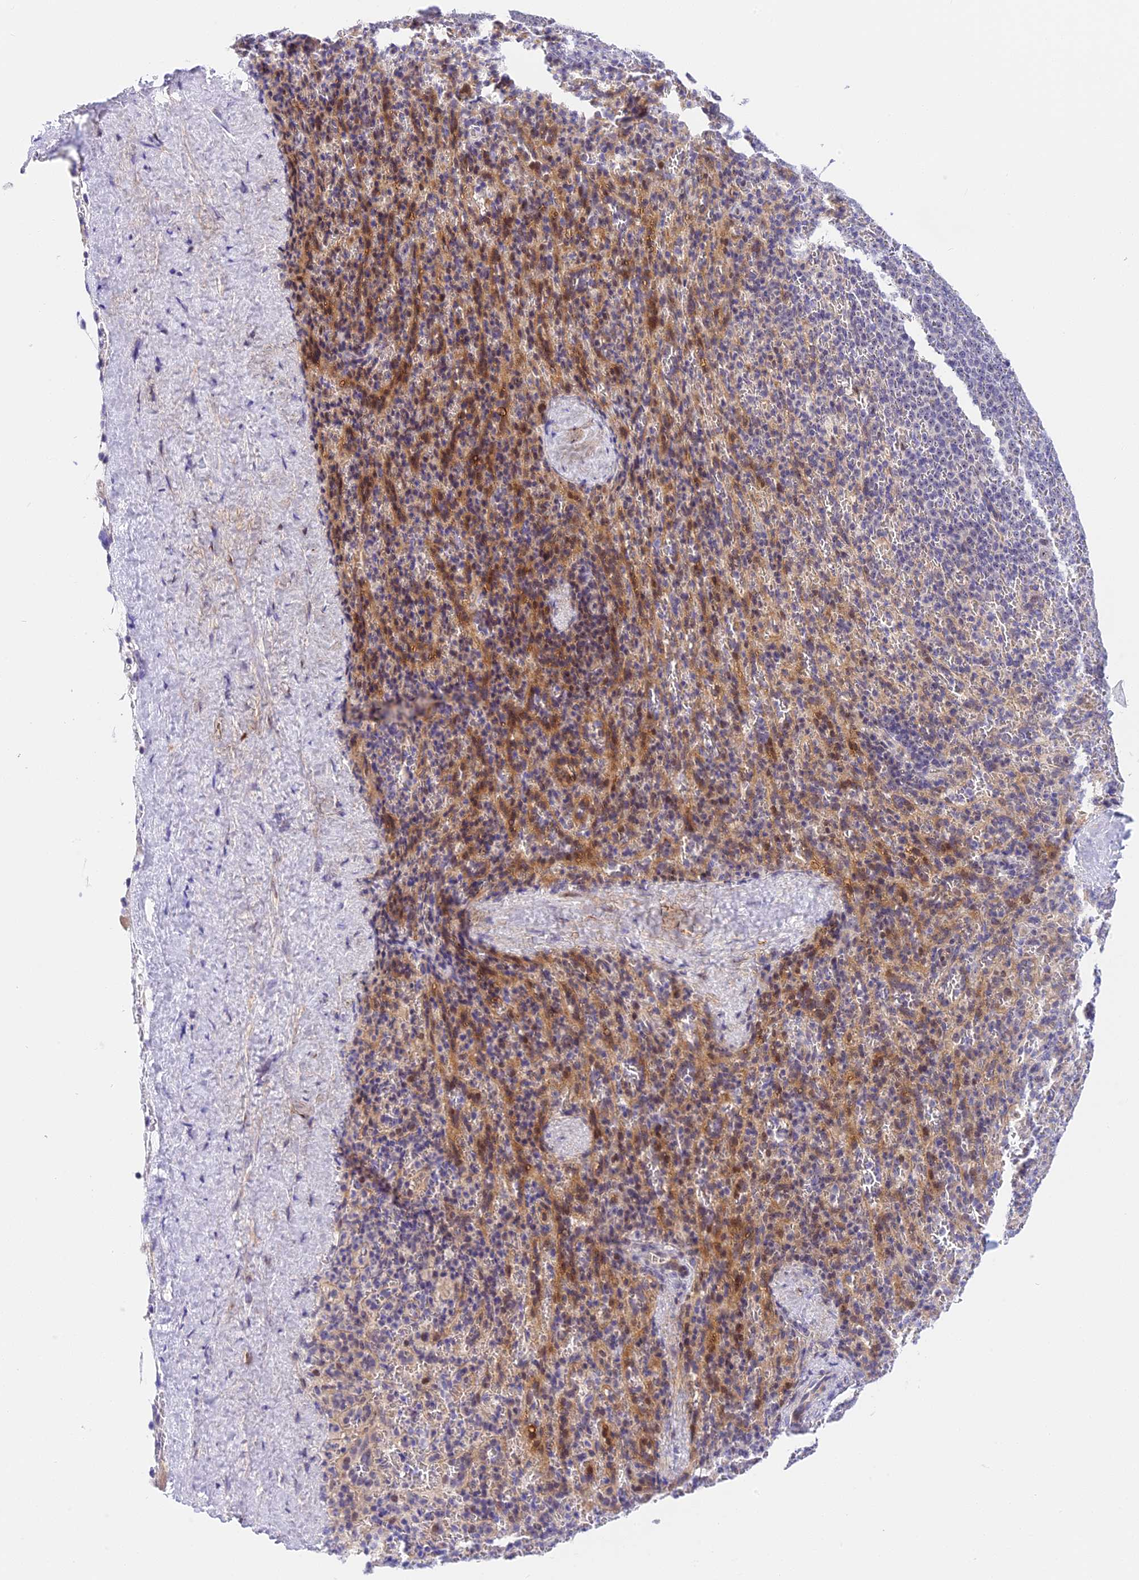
{"staining": {"intensity": "negative", "quantity": "none", "location": "none"}, "tissue": "spleen", "cell_type": "Cells in red pulp", "image_type": "normal", "snomed": [{"axis": "morphology", "description": "Normal tissue, NOS"}, {"axis": "topography", "description": "Spleen"}], "caption": "Spleen was stained to show a protein in brown. There is no significant staining in cells in red pulp.", "gene": "MIDN", "patient": {"sex": "female", "age": 21}}